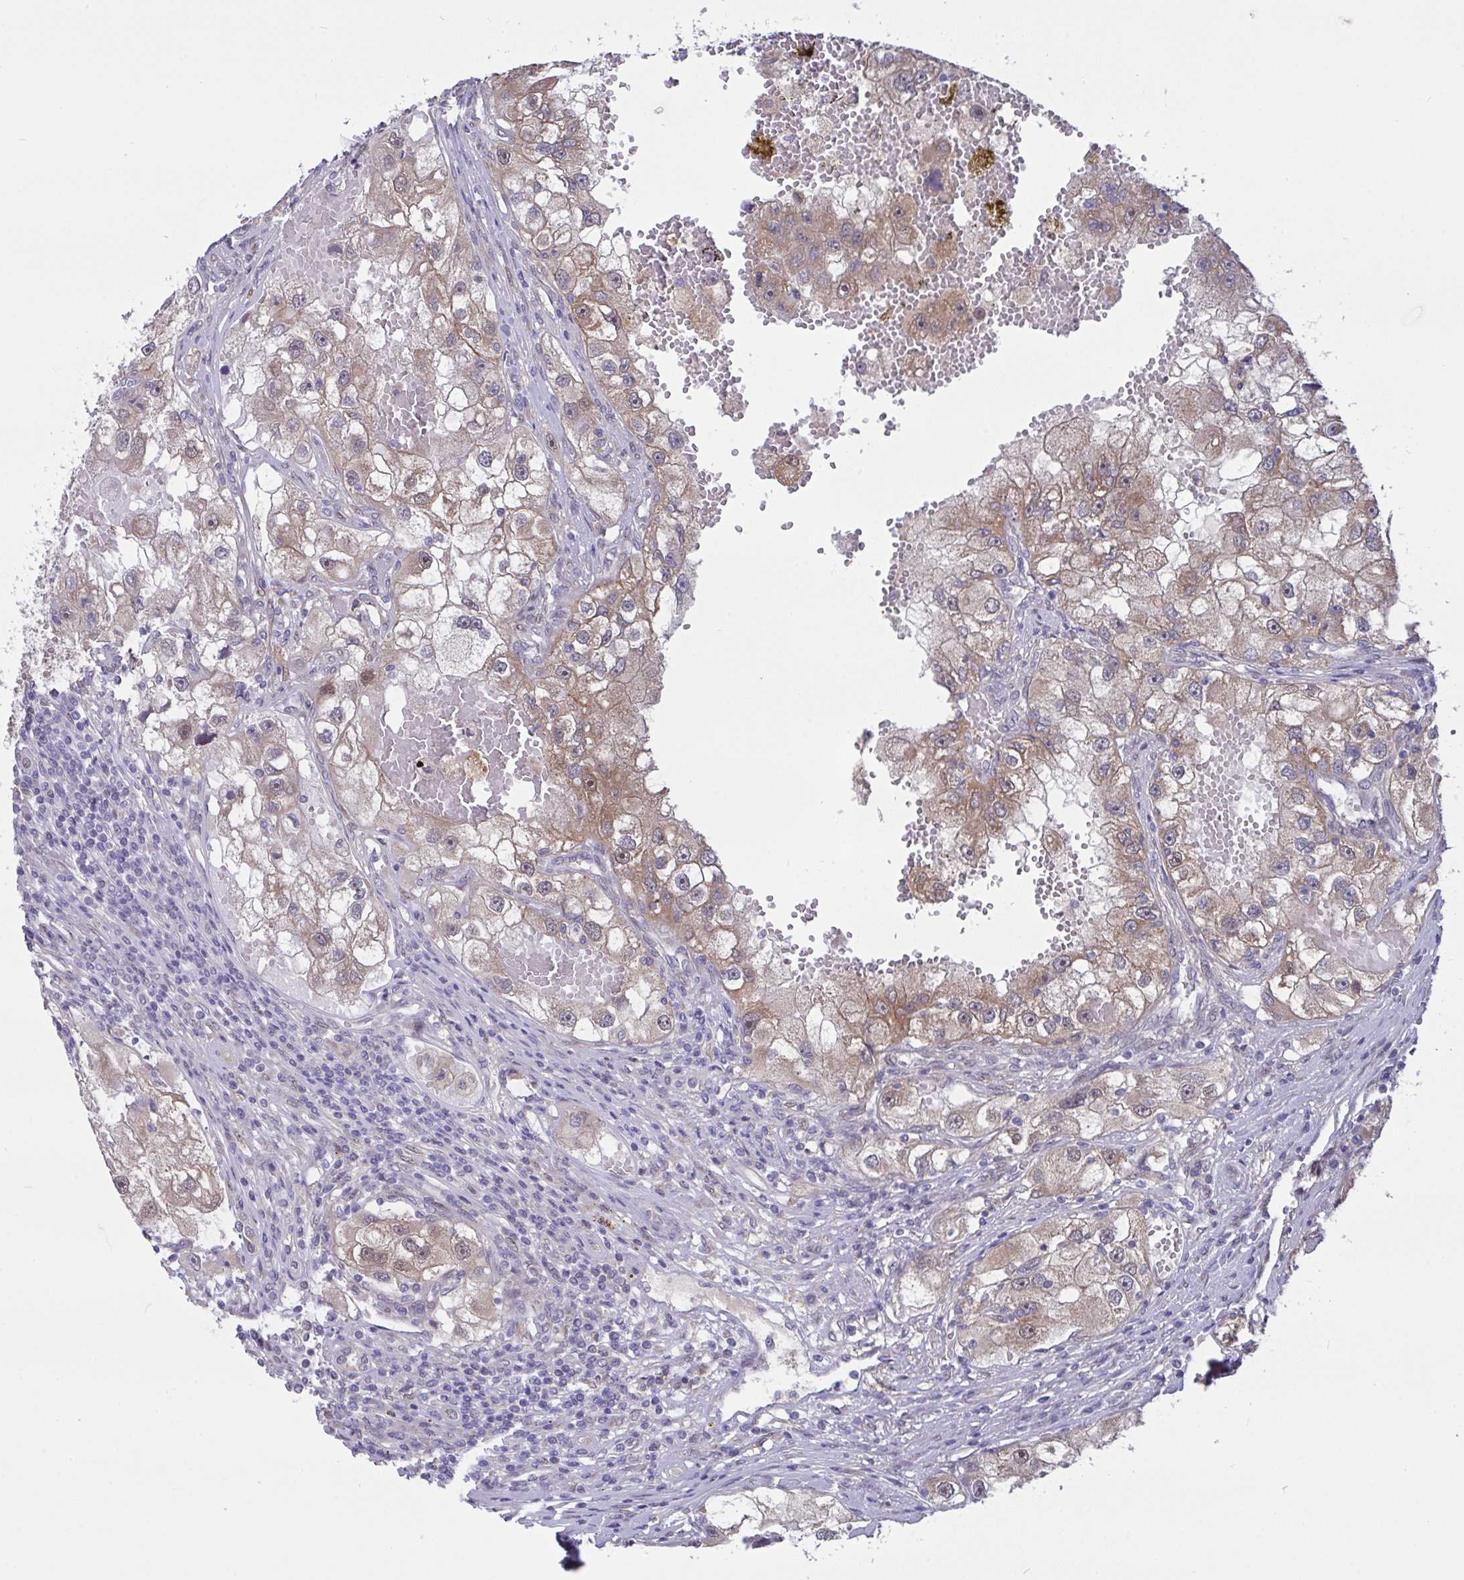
{"staining": {"intensity": "weak", "quantity": ">75%", "location": "cytoplasmic/membranous"}, "tissue": "renal cancer", "cell_type": "Tumor cells", "image_type": "cancer", "snomed": [{"axis": "morphology", "description": "Adenocarcinoma, NOS"}, {"axis": "topography", "description": "Kidney"}], "caption": "Human renal cancer stained for a protein (brown) reveals weak cytoplasmic/membranous positive positivity in about >75% of tumor cells.", "gene": "L3HYPDH", "patient": {"sex": "male", "age": 63}}